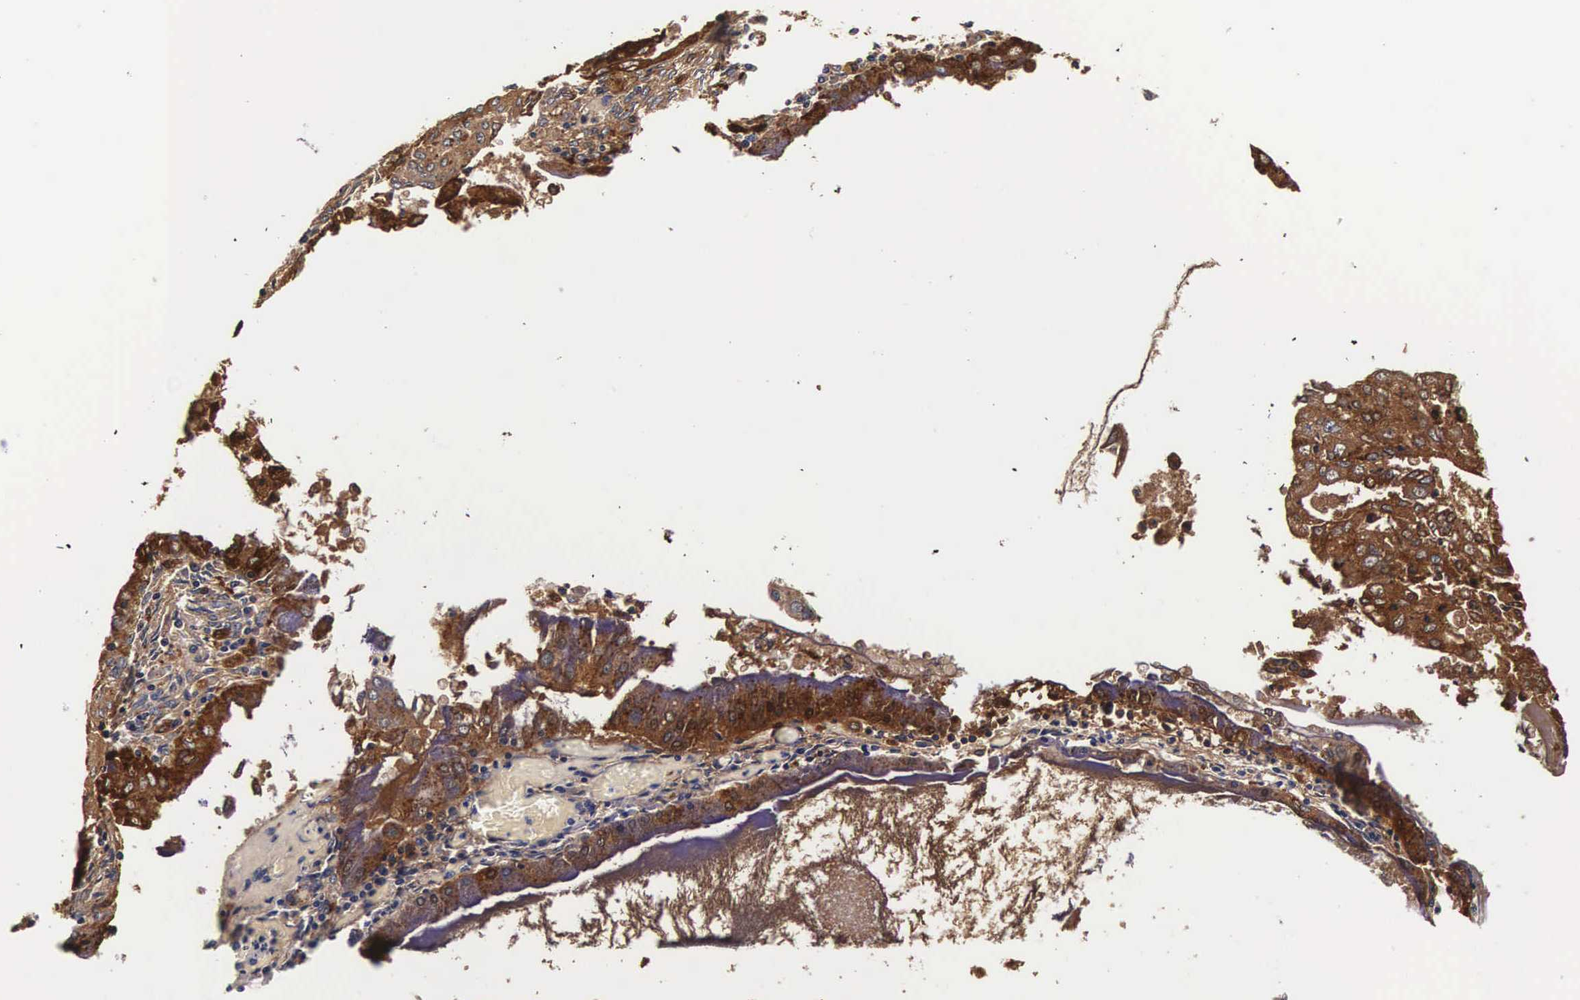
{"staining": {"intensity": "strong", "quantity": ">75%", "location": "cytoplasmic/membranous"}, "tissue": "endometrial cancer", "cell_type": "Tumor cells", "image_type": "cancer", "snomed": [{"axis": "morphology", "description": "Adenocarcinoma, NOS"}, {"axis": "topography", "description": "Endometrium"}], "caption": "Human endometrial adenocarcinoma stained for a protein (brown) reveals strong cytoplasmic/membranous positive staining in about >75% of tumor cells.", "gene": "CTSB", "patient": {"sex": "female", "age": 79}}